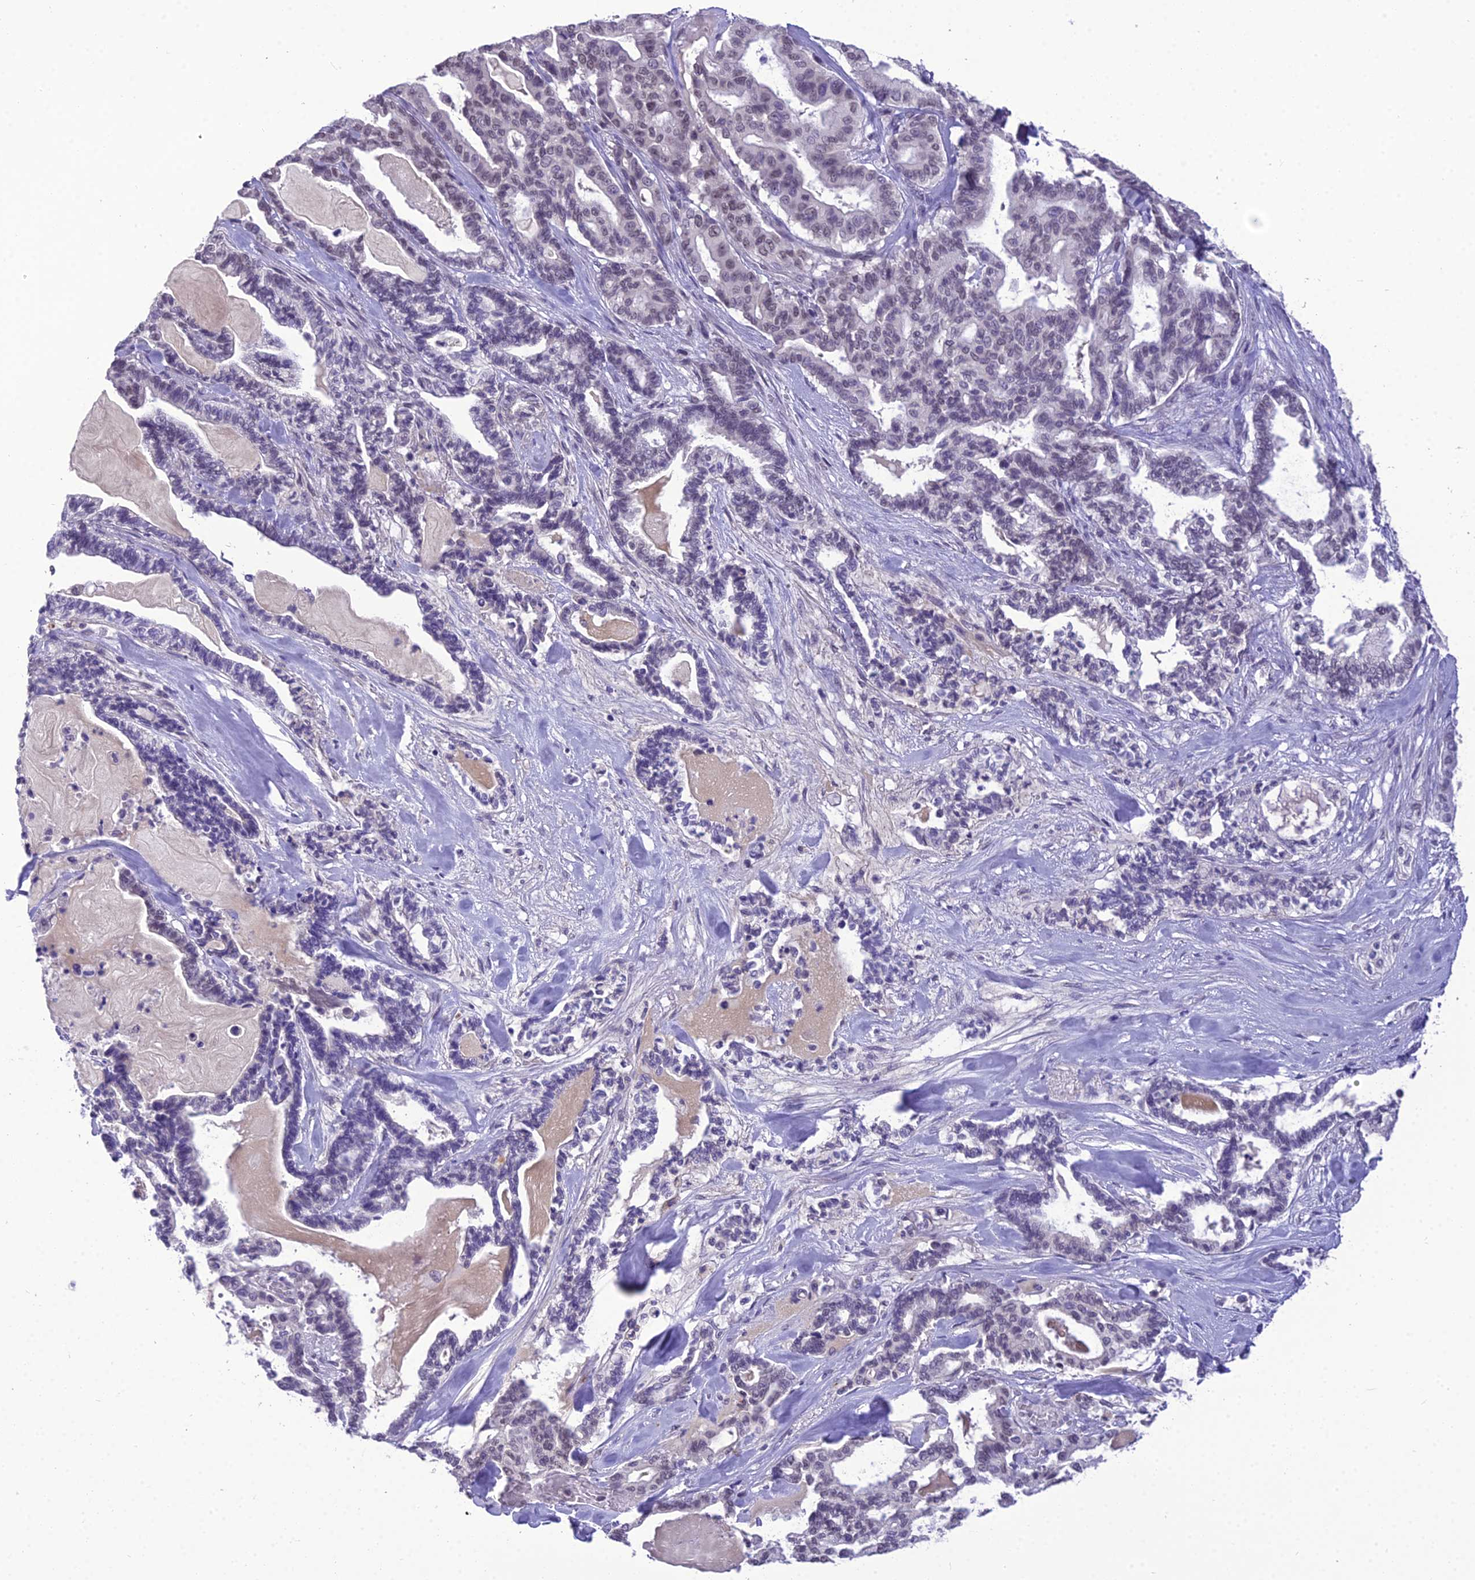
{"staining": {"intensity": "weak", "quantity": "<25%", "location": "nuclear"}, "tissue": "pancreatic cancer", "cell_type": "Tumor cells", "image_type": "cancer", "snomed": [{"axis": "morphology", "description": "Adenocarcinoma, NOS"}, {"axis": "topography", "description": "Pancreas"}], "caption": "This is an immunohistochemistry (IHC) micrograph of human adenocarcinoma (pancreatic). There is no positivity in tumor cells.", "gene": "SH3RF3", "patient": {"sex": "male", "age": 63}}